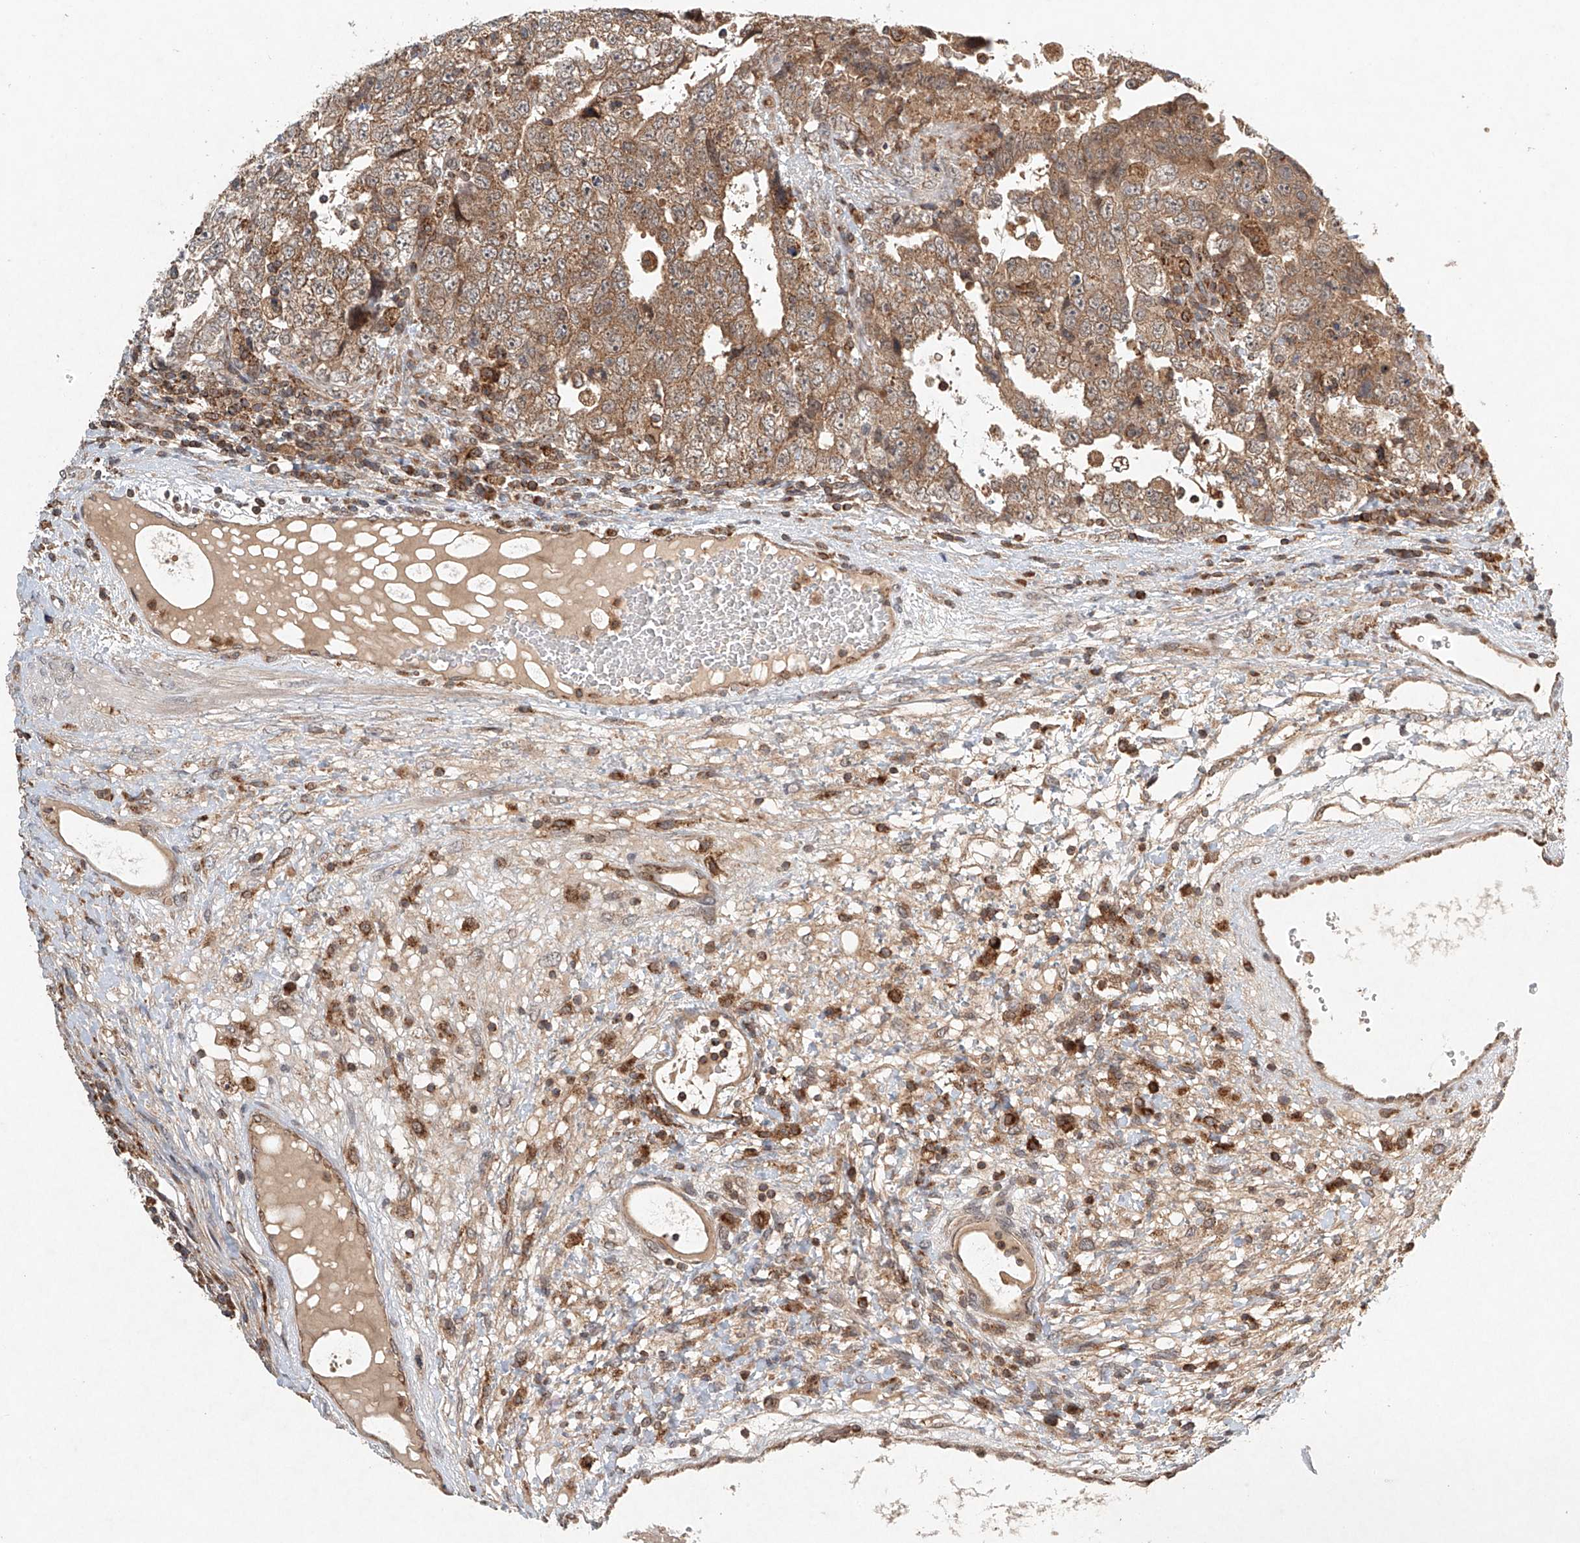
{"staining": {"intensity": "moderate", "quantity": ">75%", "location": "cytoplasmic/membranous"}, "tissue": "testis cancer", "cell_type": "Tumor cells", "image_type": "cancer", "snomed": [{"axis": "morphology", "description": "Carcinoma, Embryonal, NOS"}, {"axis": "topography", "description": "Testis"}], "caption": "IHC histopathology image of neoplastic tissue: human embryonal carcinoma (testis) stained using IHC demonstrates medium levels of moderate protein expression localized specifically in the cytoplasmic/membranous of tumor cells, appearing as a cytoplasmic/membranous brown color.", "gene": "DCAF11", "patient": {"sex": "male", "age": 37}}